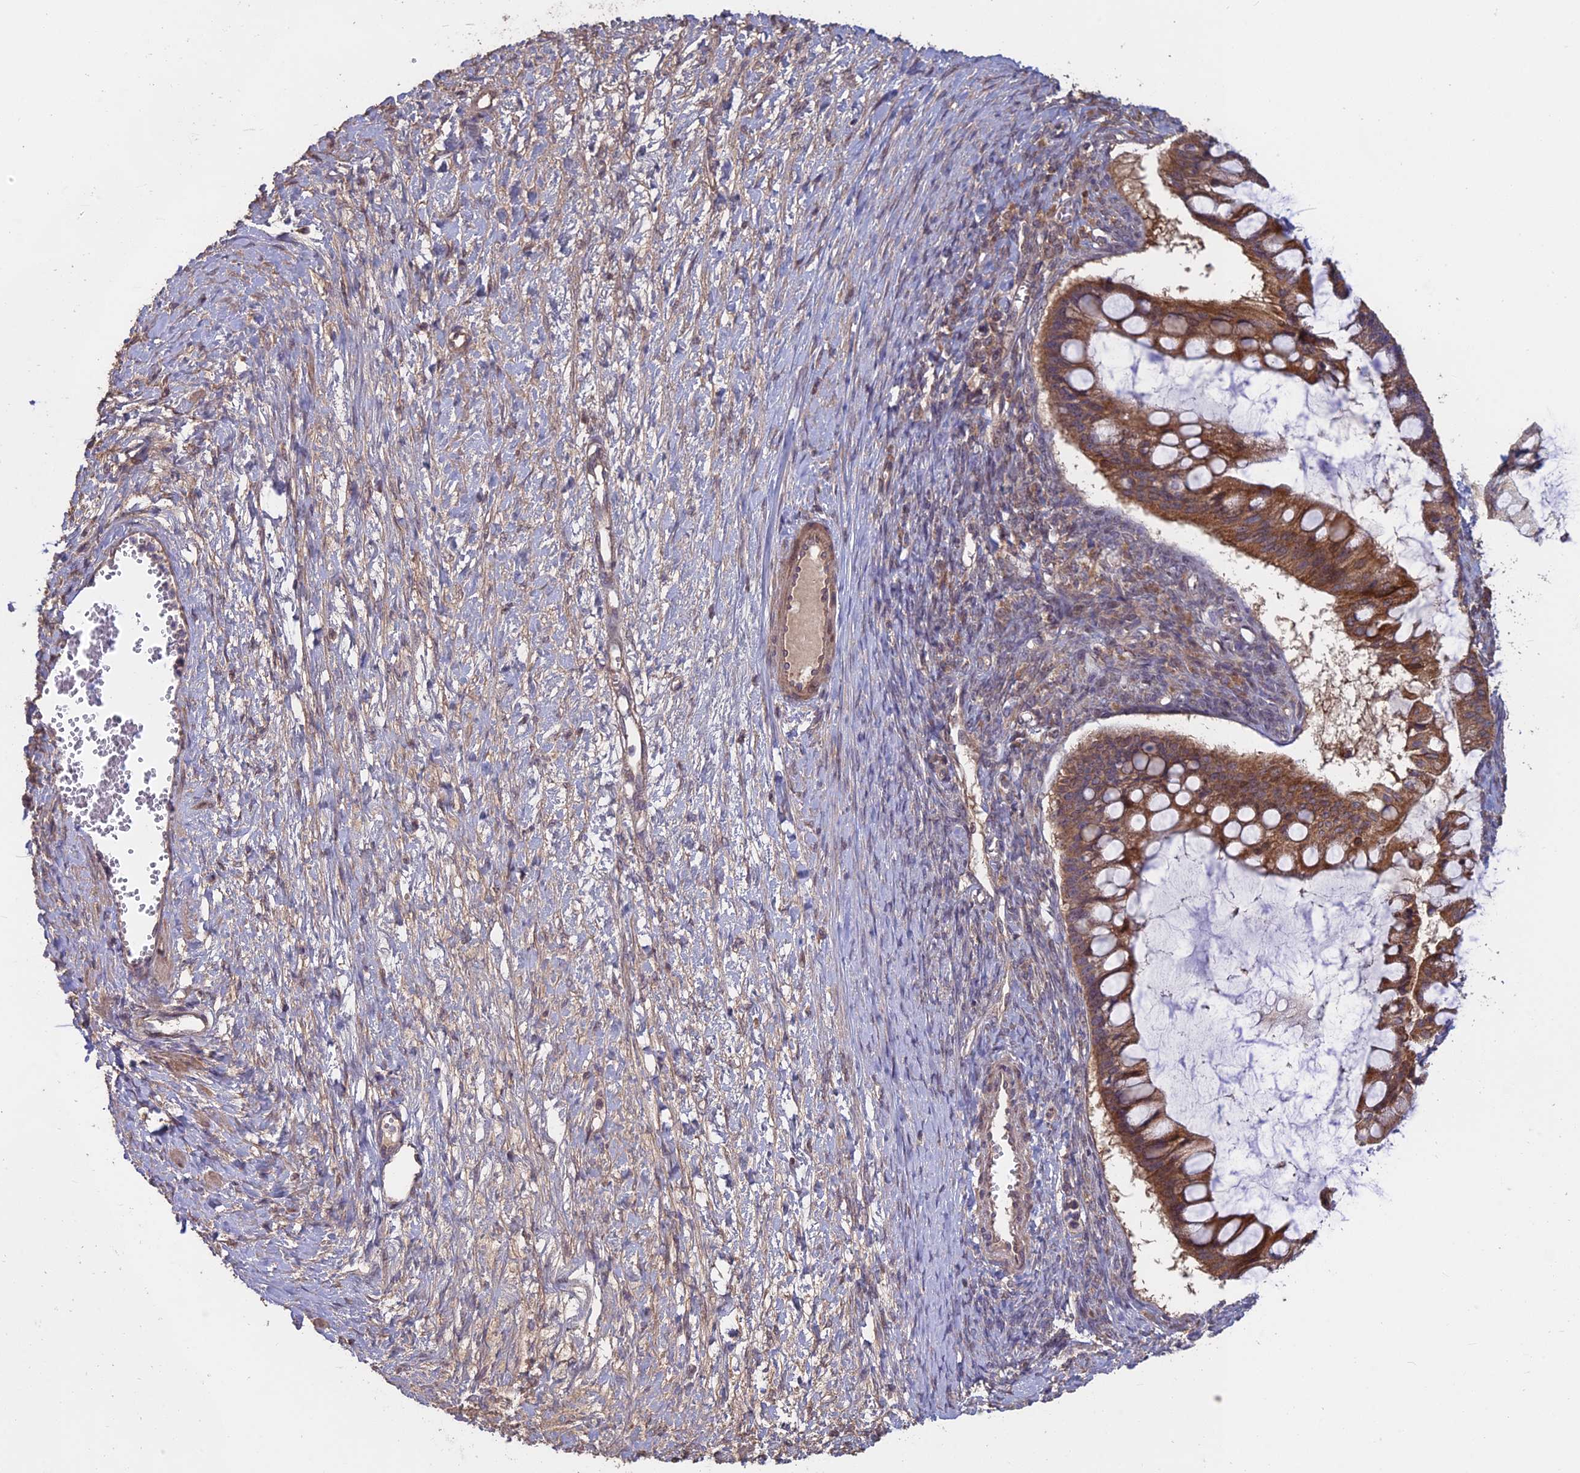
{"staining": {"intensity": "moderate", "quantity": ">75%", "location": "cytoplasmic/membranous"}, "tissue": "ovarian cancer", "cell_type": "Tumor cells", "image_type": "cancer", "snomed": [{"axis": "morphology", "description": "Cystadenocarcinoma, mucinous, NOS"}, {"axis": "topography", "description": "Ovary"}], "caption": "Mucinous cystadenocarcinoma (ovarian) was stained to show a protein in brown. There is medium levels of moderate cytoplasmic/membranous expression in approximately >75% of tumor cells.", "gene": "SHISA5", "patient": {"sex": "female", "age": 73}}